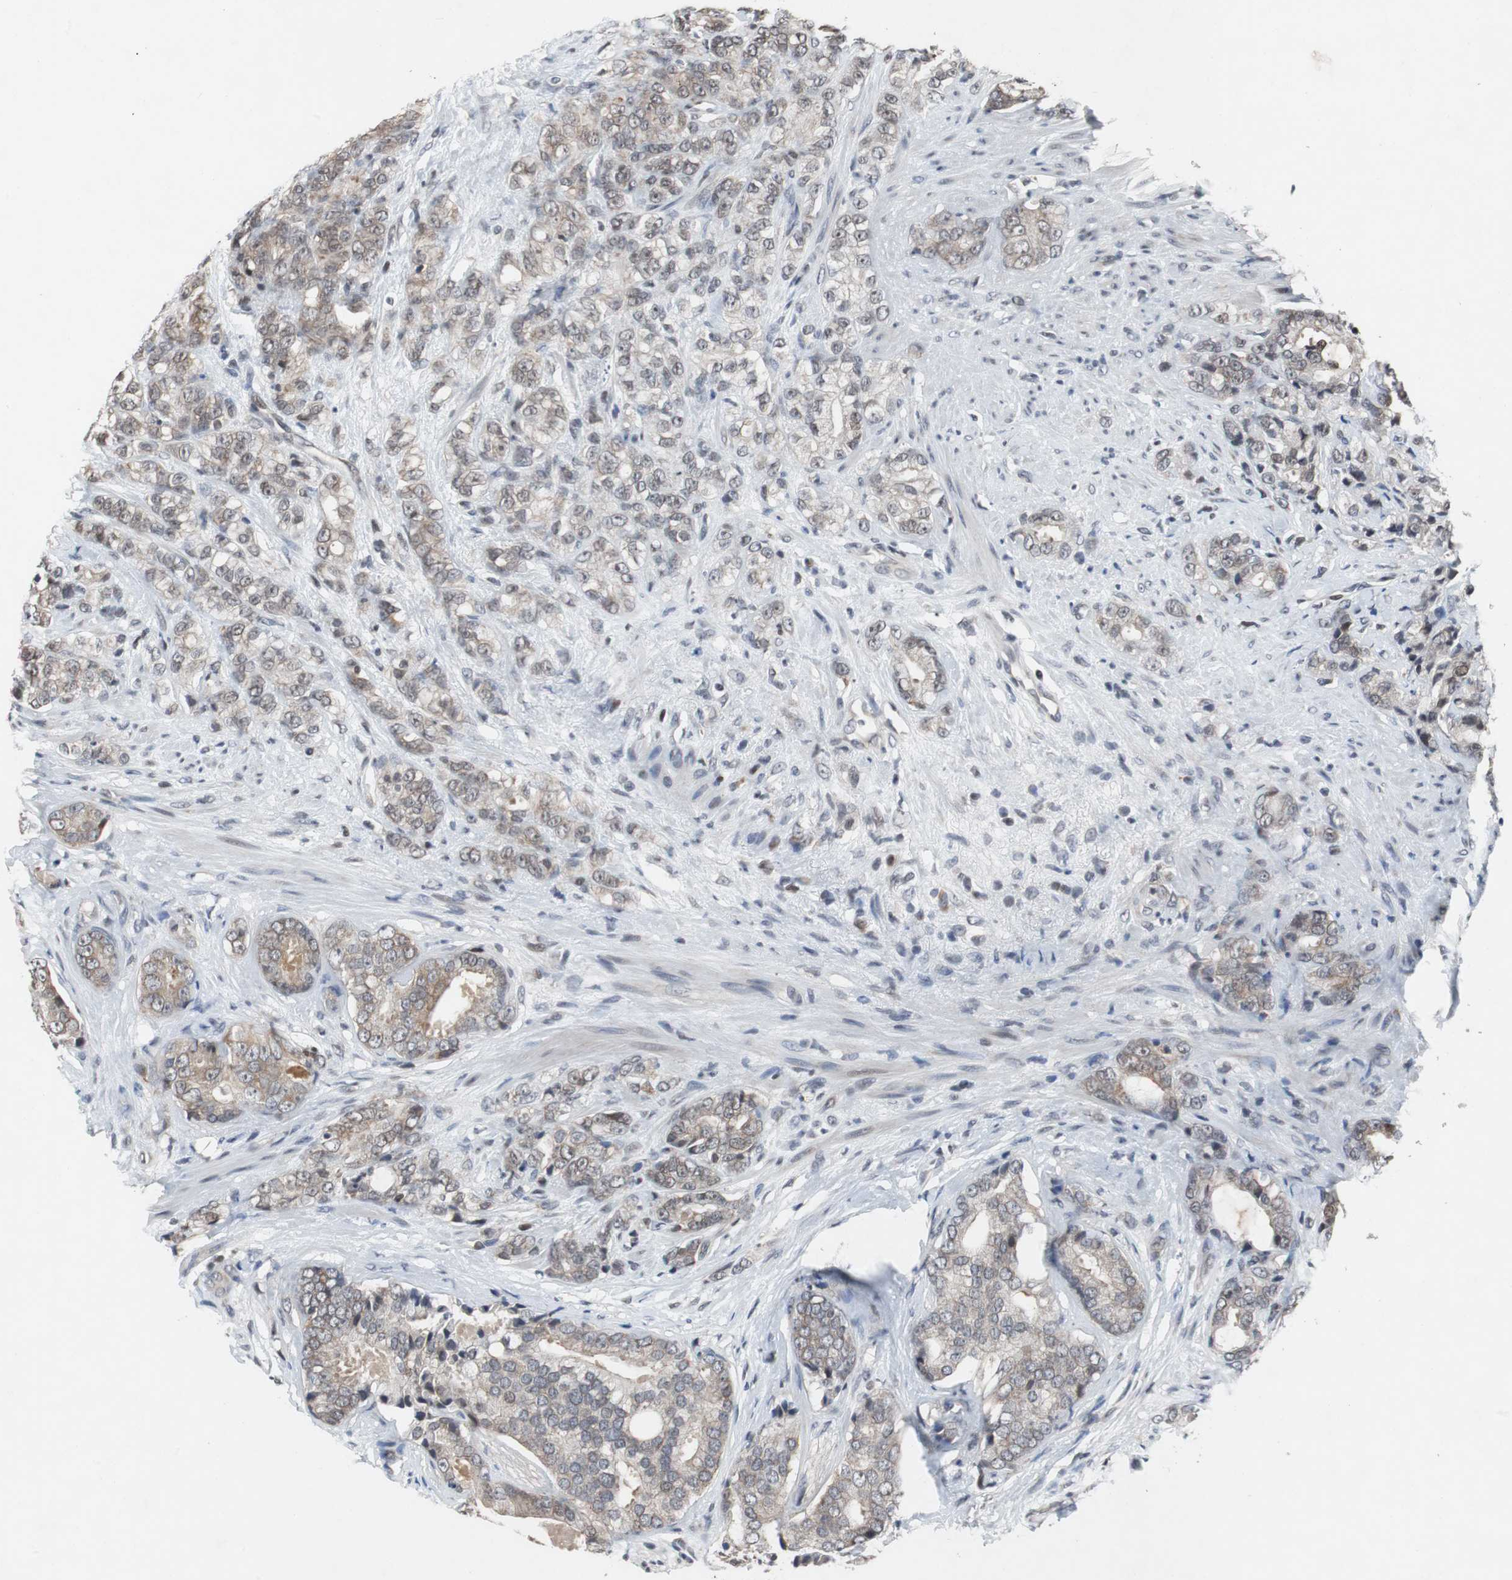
{"staining": {"intensity": "moderate", "quantity": "25%-75%", "location": "cytoplasmic/membranous"}, "tissue": "prostate cancer", "cell_type": "Tumor cells", "image_type": "cancer", "snomed": [{"axis": "morphology", "description": "Adenocarcinoma, Low grade"}, {"axis": "topography", "description": "Prostate"}], "caption": "Immunohistochemistry staining of prostate cancer, which reveals medium levels of moderate cytoplasmic/membranous positivity in about 25%-75% of tumor cells indicating moderate cytoplasmic/membranous protein positivity. The staining was performed using DAB (brown) for protein detection and nuclei were counterstained in hematoxylin (blue).", "gene": "TP63", "patient": {"sex": "male", "age": 58}}